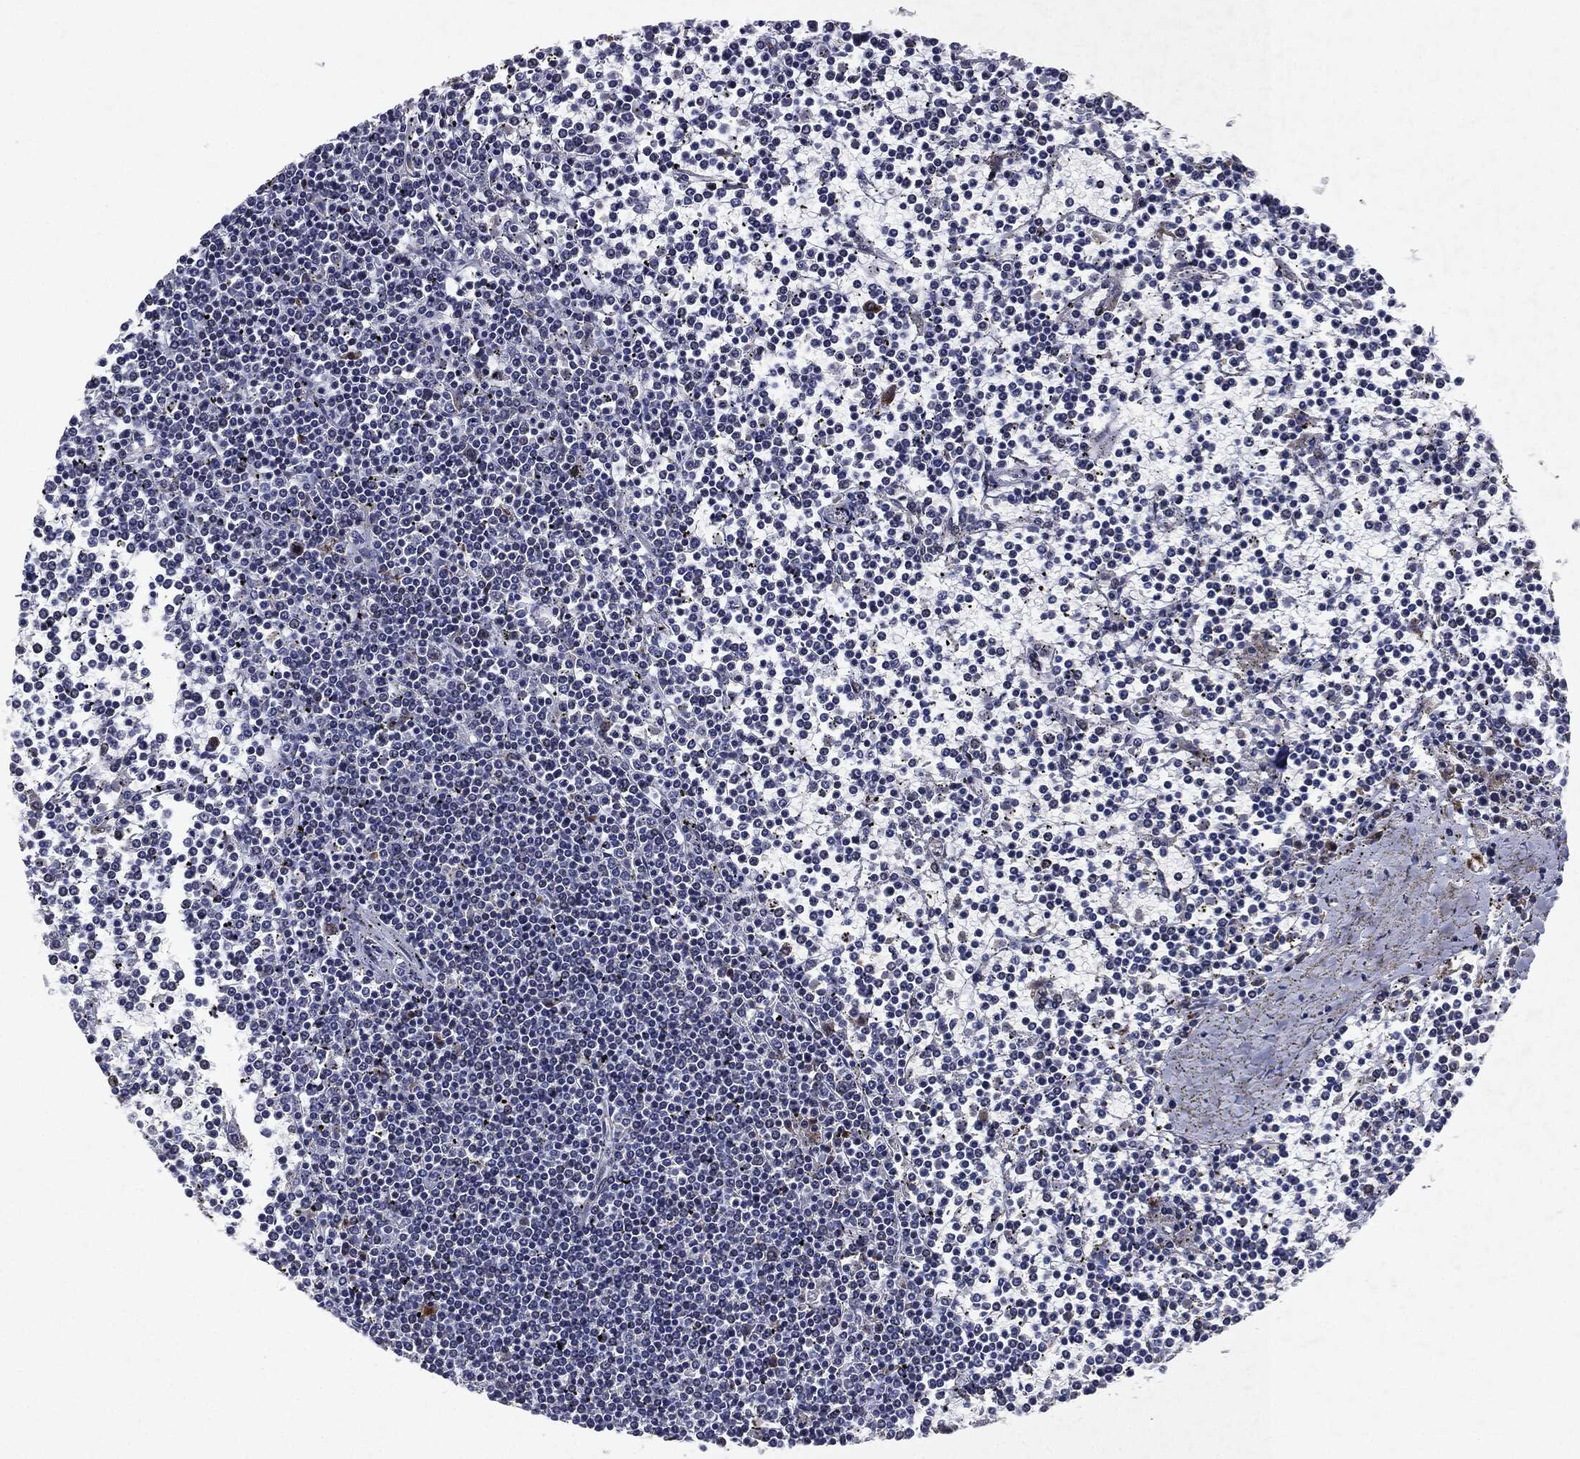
{"staining": {"intensity": "negative", "quantity": "none", "location": "none"}, "tissue": "lymphoma", "cell_type": "Tumor cells", "image_type": "cancer", "snomed": [{"axis": "morphology", "description": "Malignant lymphoma, non-Hodgkin's type, Low grade"}, {"axis": "topography", "description": "Spleen"}], "caption": "This is an IHC histopathology image of human lymphoma. There is no expression in tumor cells.", "gene": "SLC31A2", "patient": {"sex": "female", "age": 19}}